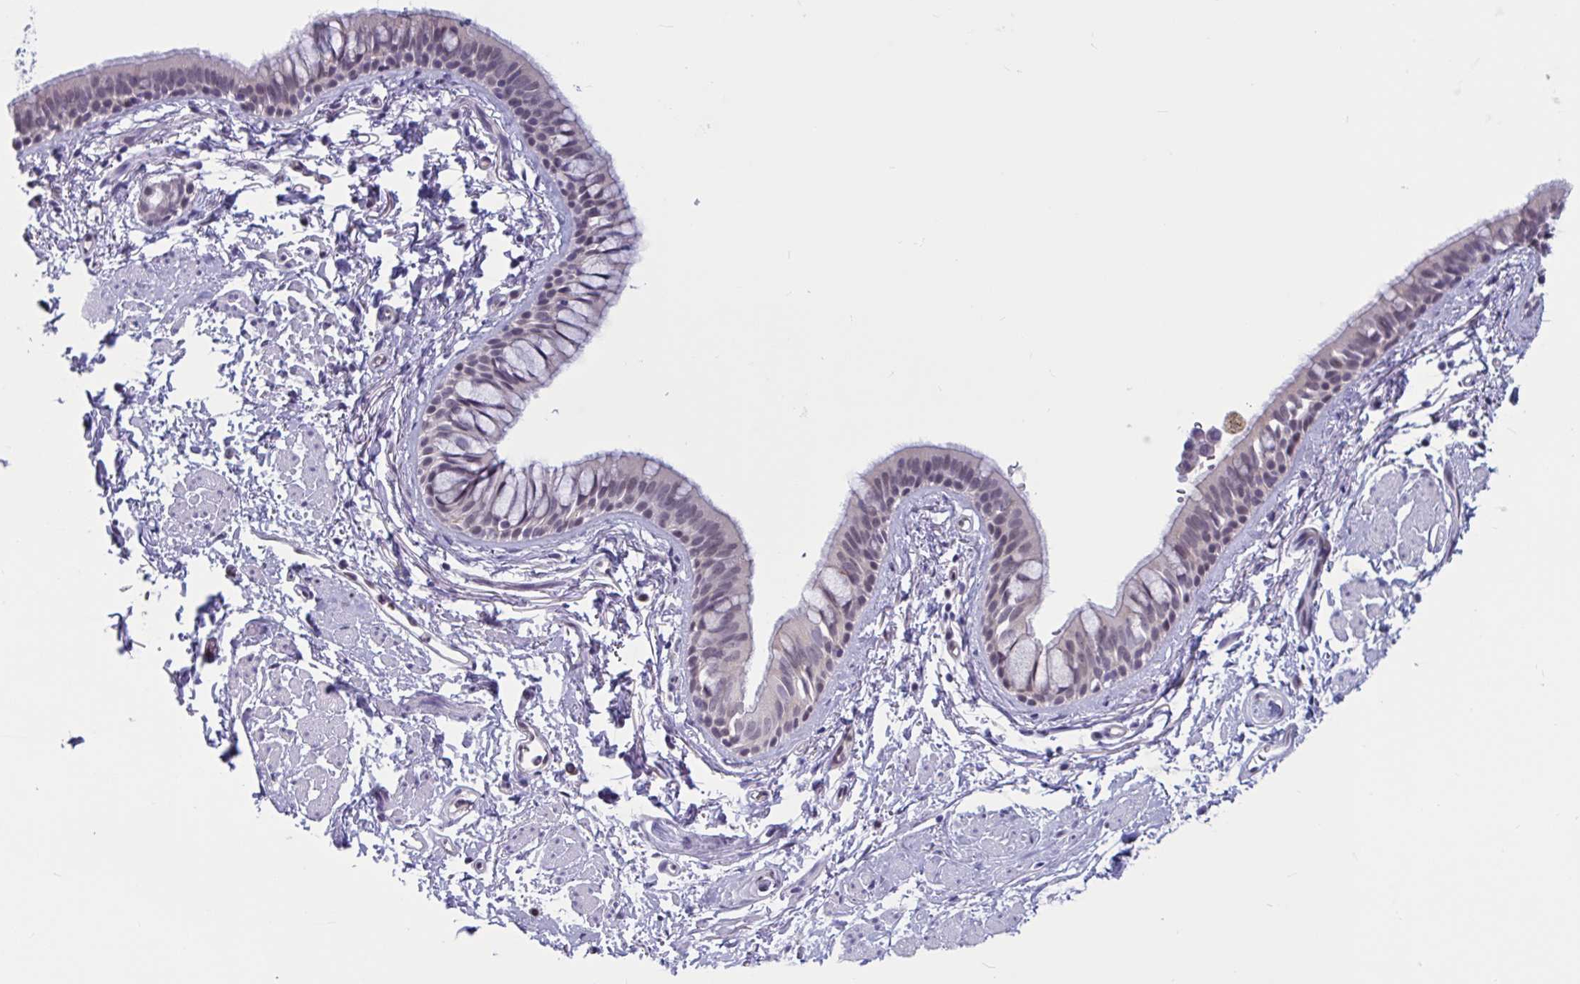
{"staining": {"intensity": "weak", "quantity": "<25%", "location": "nuclear"}, "tissue": "bronchus", "cell_type": "Respiratory epithelial cells", "image_type": "normal", "snomed": [{"axis": "morphology", "description": "Normal tissue, NOS"}, {"axis": "topography", "description": "Lymph node"}, {"axis": "topography", "description": "Cartilage tissue"}, {"axis": "topography", "description": "Bronchus"}], "caption": "Immunohistochemistry (IHC) image of benign bronchus: bronchus stained with DAB demonstrates no significant protein expression in respiratory epithelial cells.", "gene": "TSN", "patient": {"sex": "female", "age": 70}}